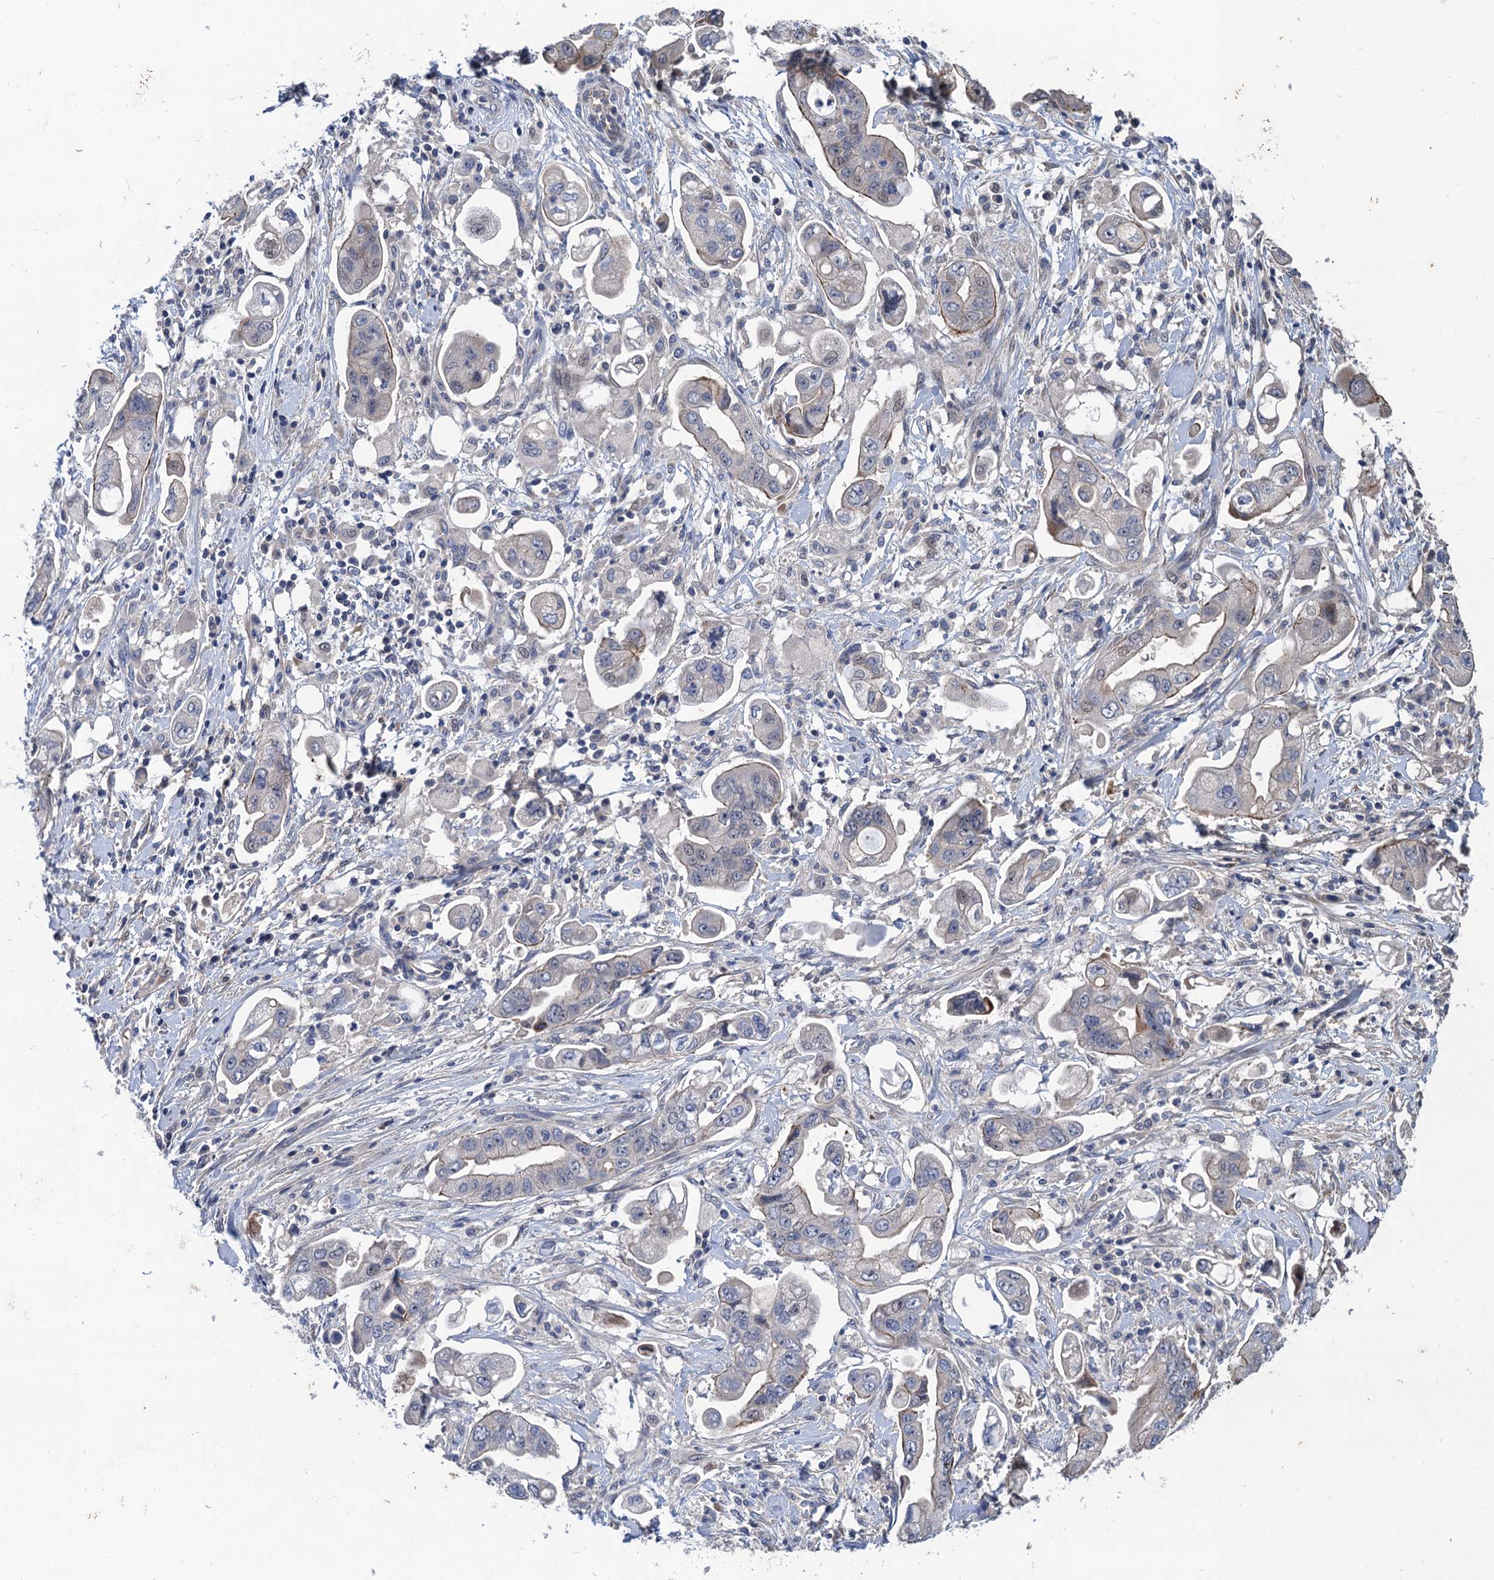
{"staining": {"intensity": "negative", "quantity": "none", "location": "none"}, "tissue": "stomach cancer", "cell_type": "Tumor cells", "image_type": "cancer", "snomed": [{"axis": "morphology", "description": "Adenocarcinoma, NOS"}, {"axis": "topography", "description": "Stomach"}], "caption": "Immunohistochemical staining of adenocarcinoma (stomach) displays no significant expression in tumor cells.", "gene": "TRAF7", "patient": {"sex": "male", "age": 62}}